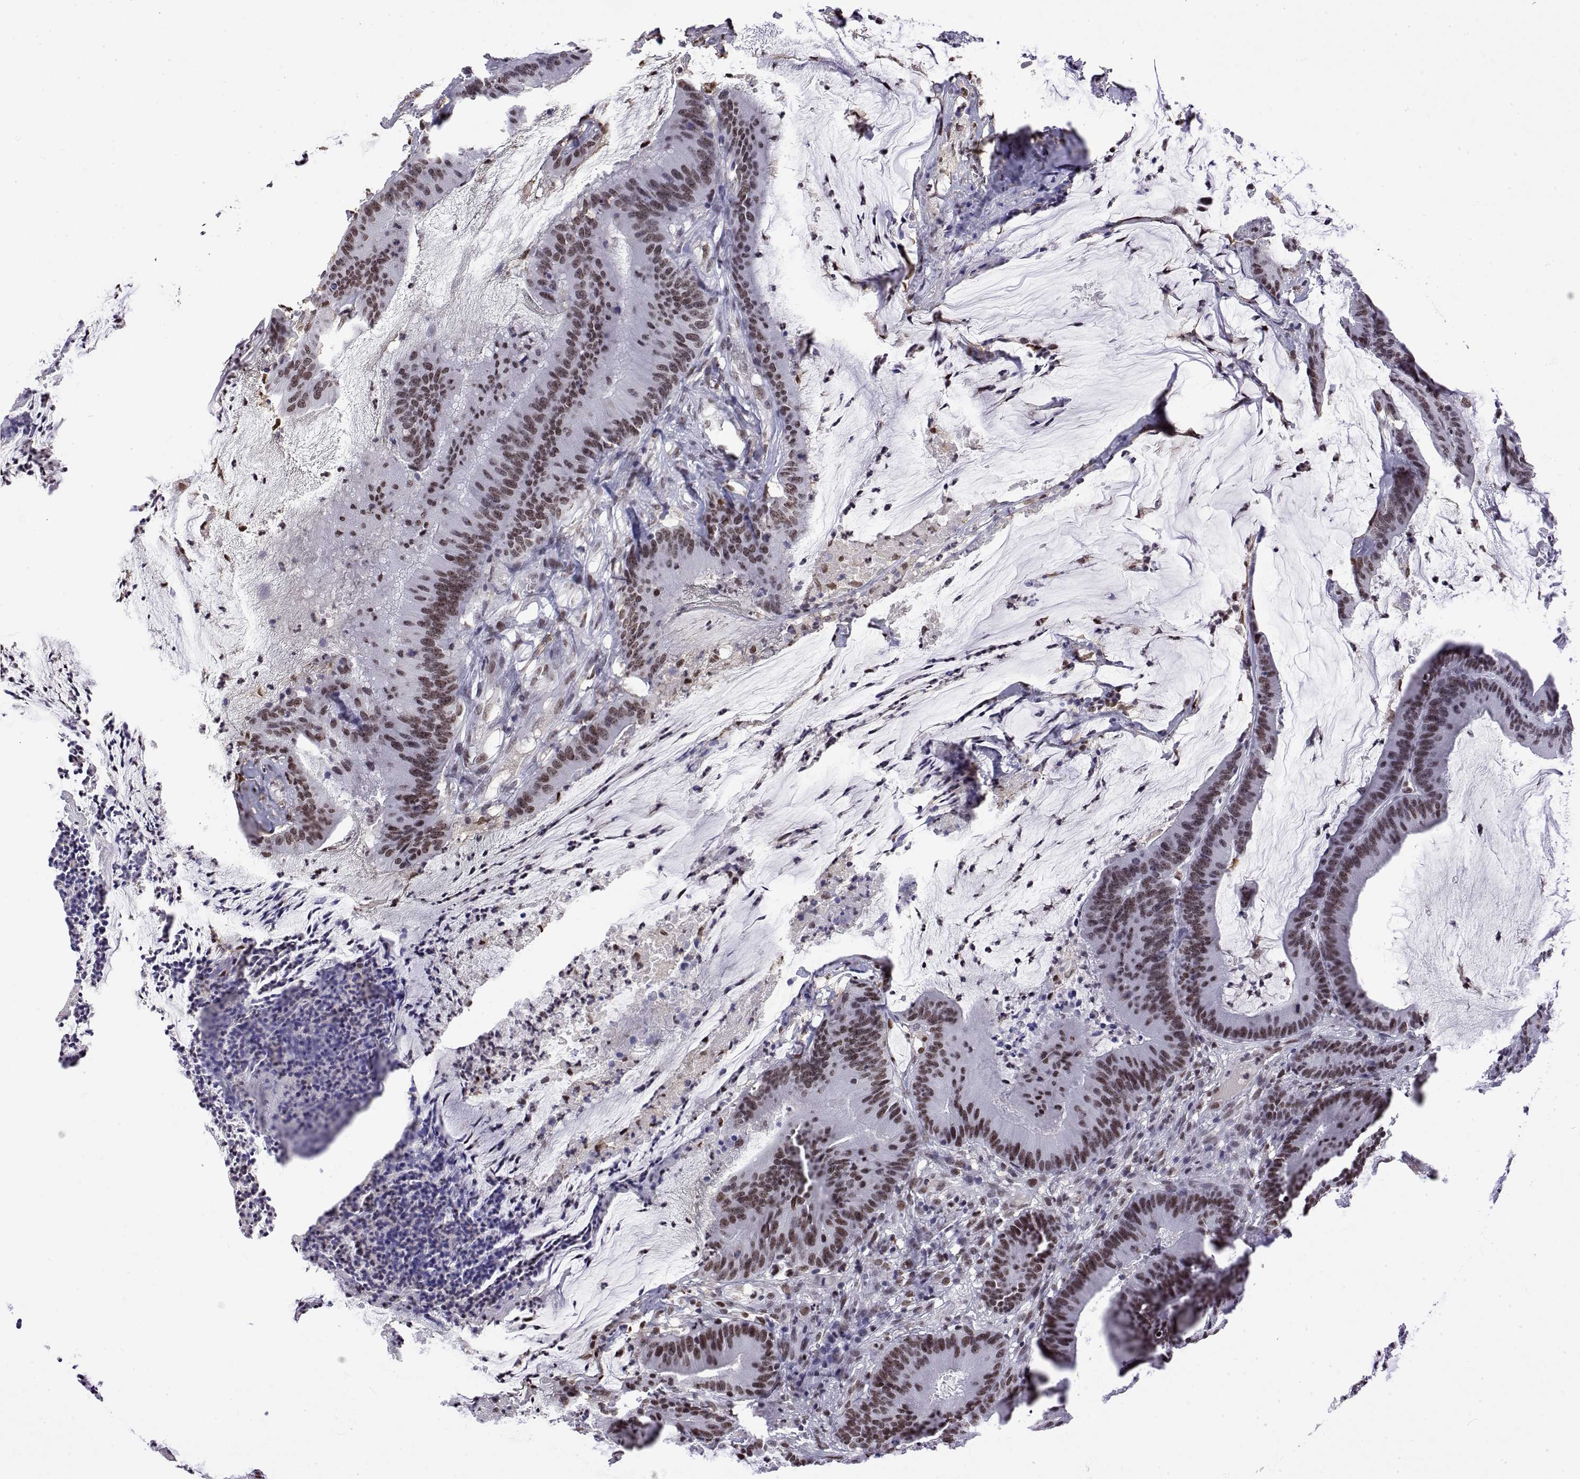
{"staining": {"intensity": "moderate", "quantity": ">75%", "location": "nuclear"}, "tissue": "colorectal cancer", "cell_type": "Tumor cells", "image_type": "cancer", "snomed": [{"axis": "morphology", "description": "Adenocarcinoma, NOS"}, {"axis": "topography", "description": "Colon"}], "caption": "Protein expression analysis of colorectal adenocarcinoma demonstrates moderate nuclear positivity in about >75% of tumor cells.", "gene": "POLDIP3", "patient": {"sex": "female", "age": 78}}